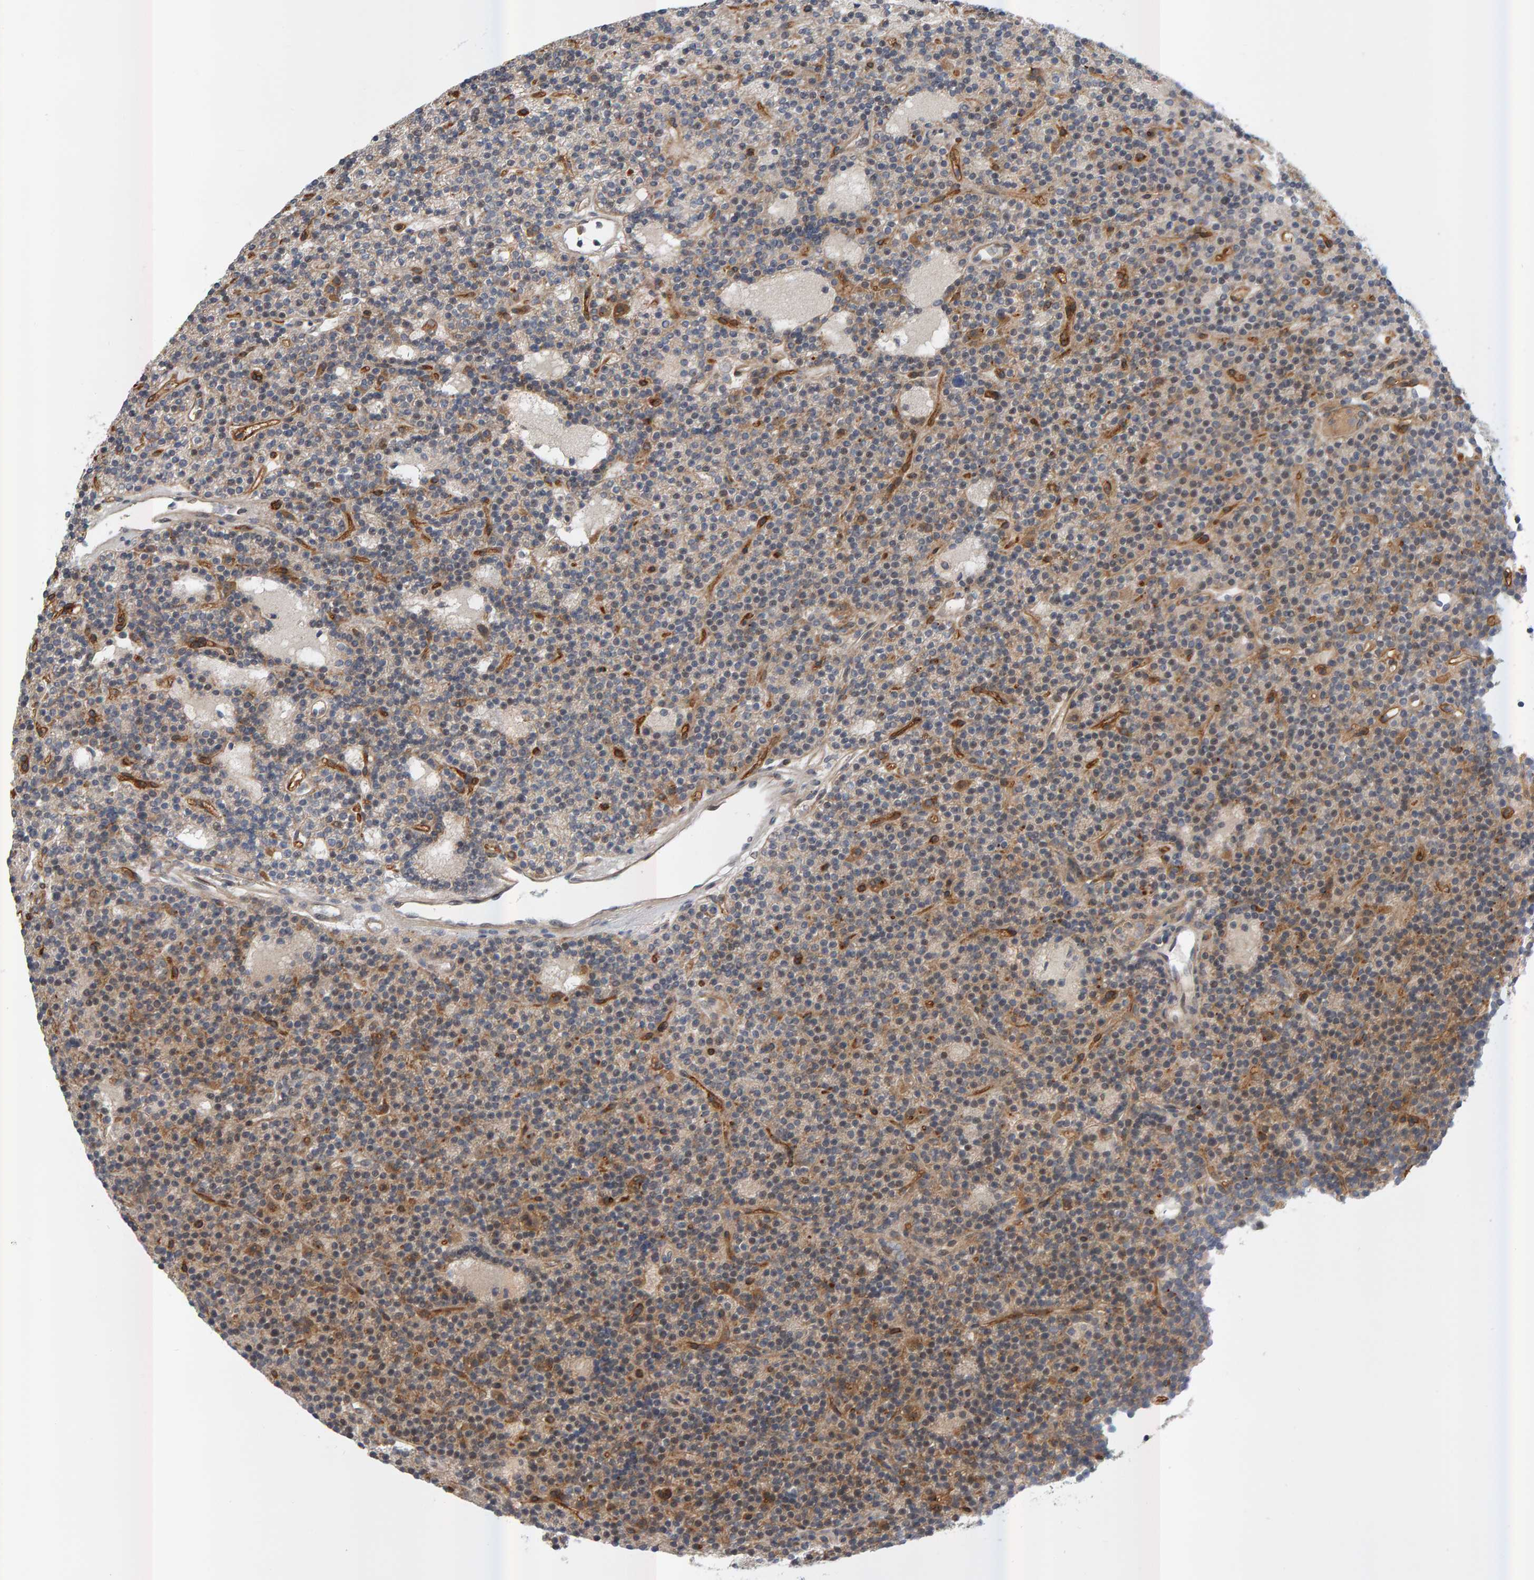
{"staining": {"intensity": "weak", "quantity": "25%-75%", "location": "cytoplasmic/membranous"}, "tissue": "parathyroid gland", "cell_type": "Glandular cells", "image_type": "normal", "snomed": [{"axis": "morphology", "description": "Normal tissue, NOS"}, {"axis": "topography", "description": "Parathyroid gland"}], "caption": "Parathyroid gland stained with immunohistochemistry exhibits weak cytoplasmic/membranous staining in about 25%-75% of glandular cells.", "gene": "ZNF160", "patient": {"sex": "male", "age": 75}}